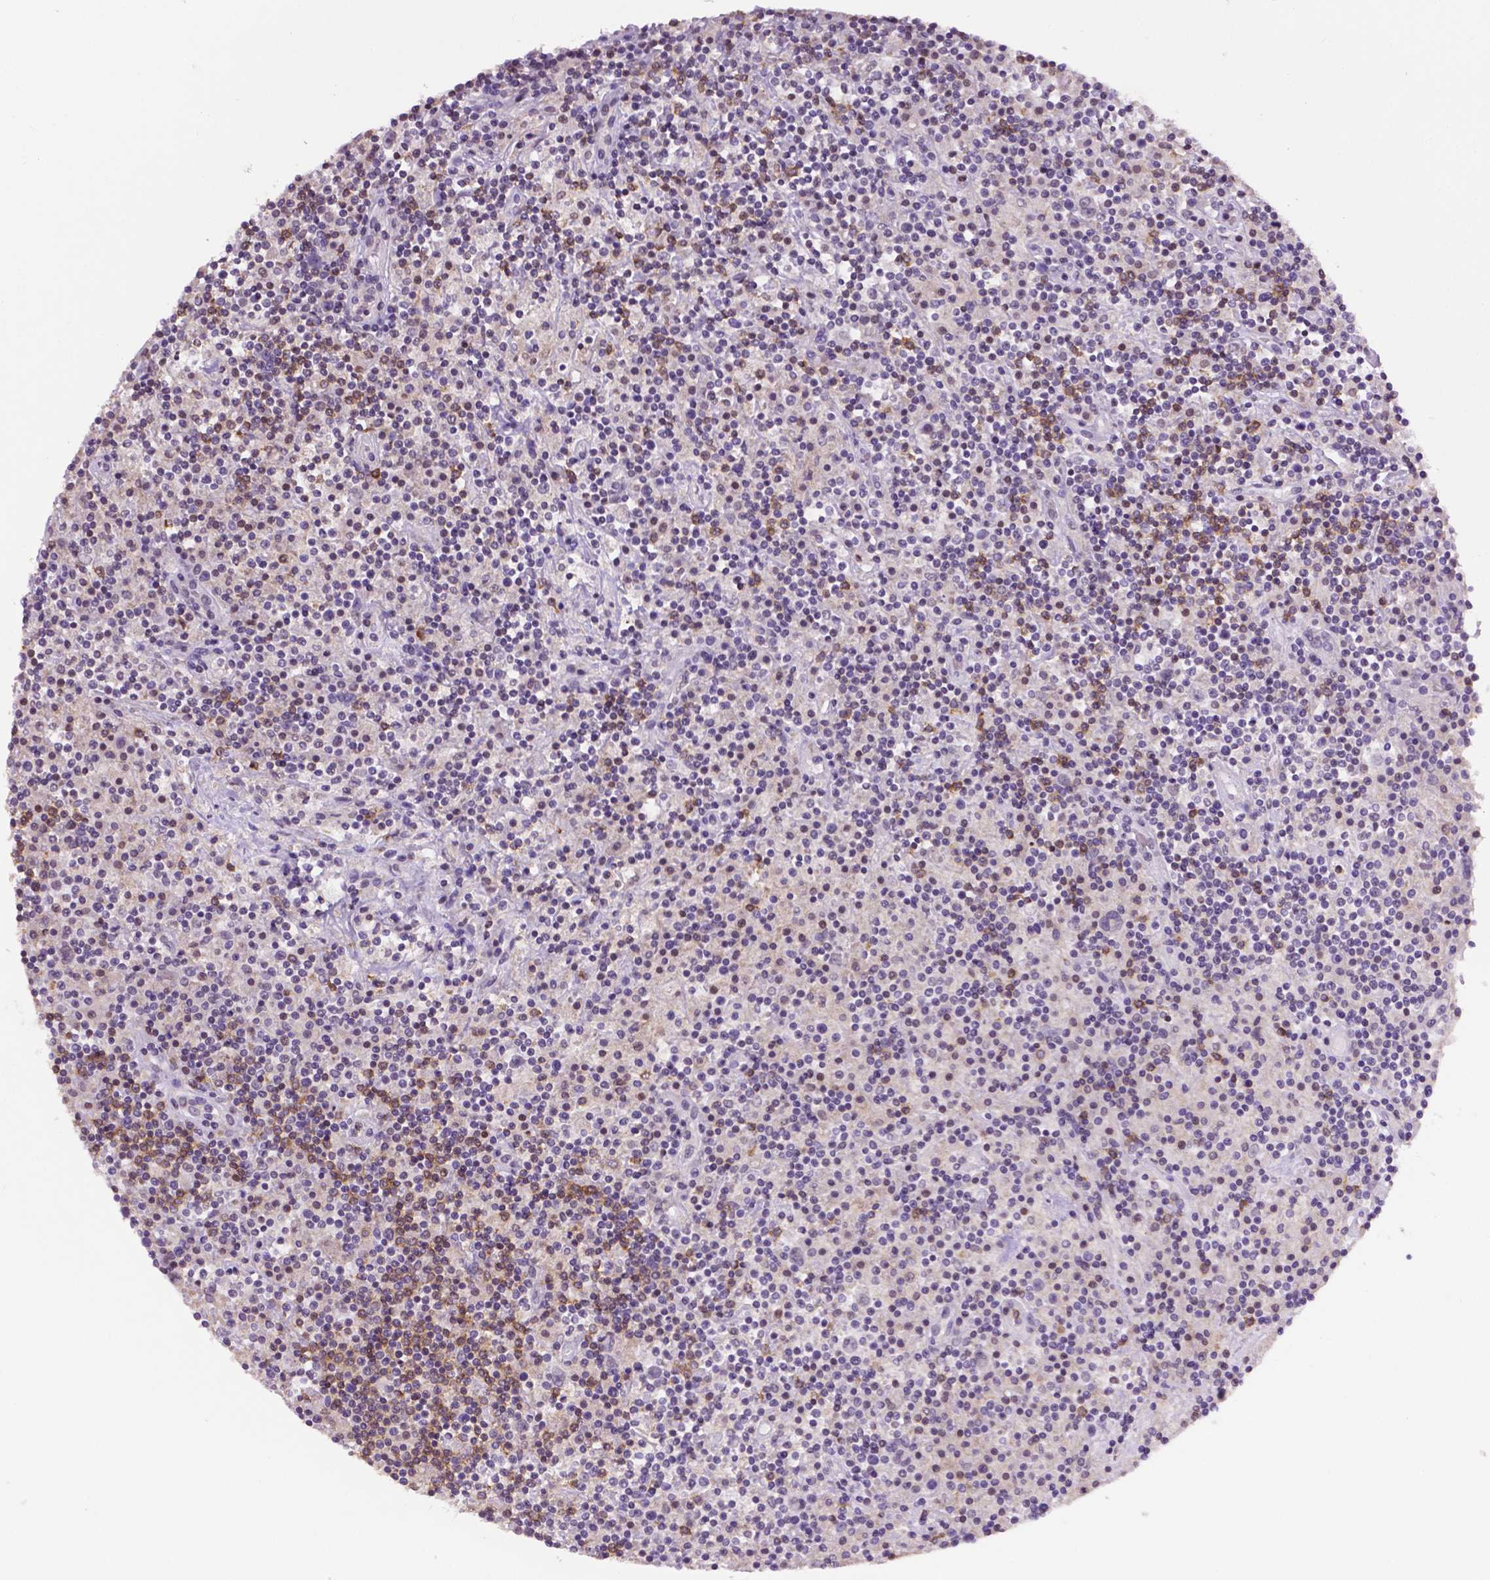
{"staining": {"intensity": "negative", "quantity": "none", "location": "none"}, "tissue": "lymphoma", "cell_type": "Tumor cells", "image_type": "cancer", "snomed": [{"axis": "morphology", "description": "Hodgkin's disease, NOS"}, {"axis": "topography", "description": "Lymph node"}], "caption": "IHC micrograph of human lymphoma stained for a protein (brown), which shows no staining in tumor cells.", "gene": "PTPN6", "patient": {"sex": "male", "age": 70}}